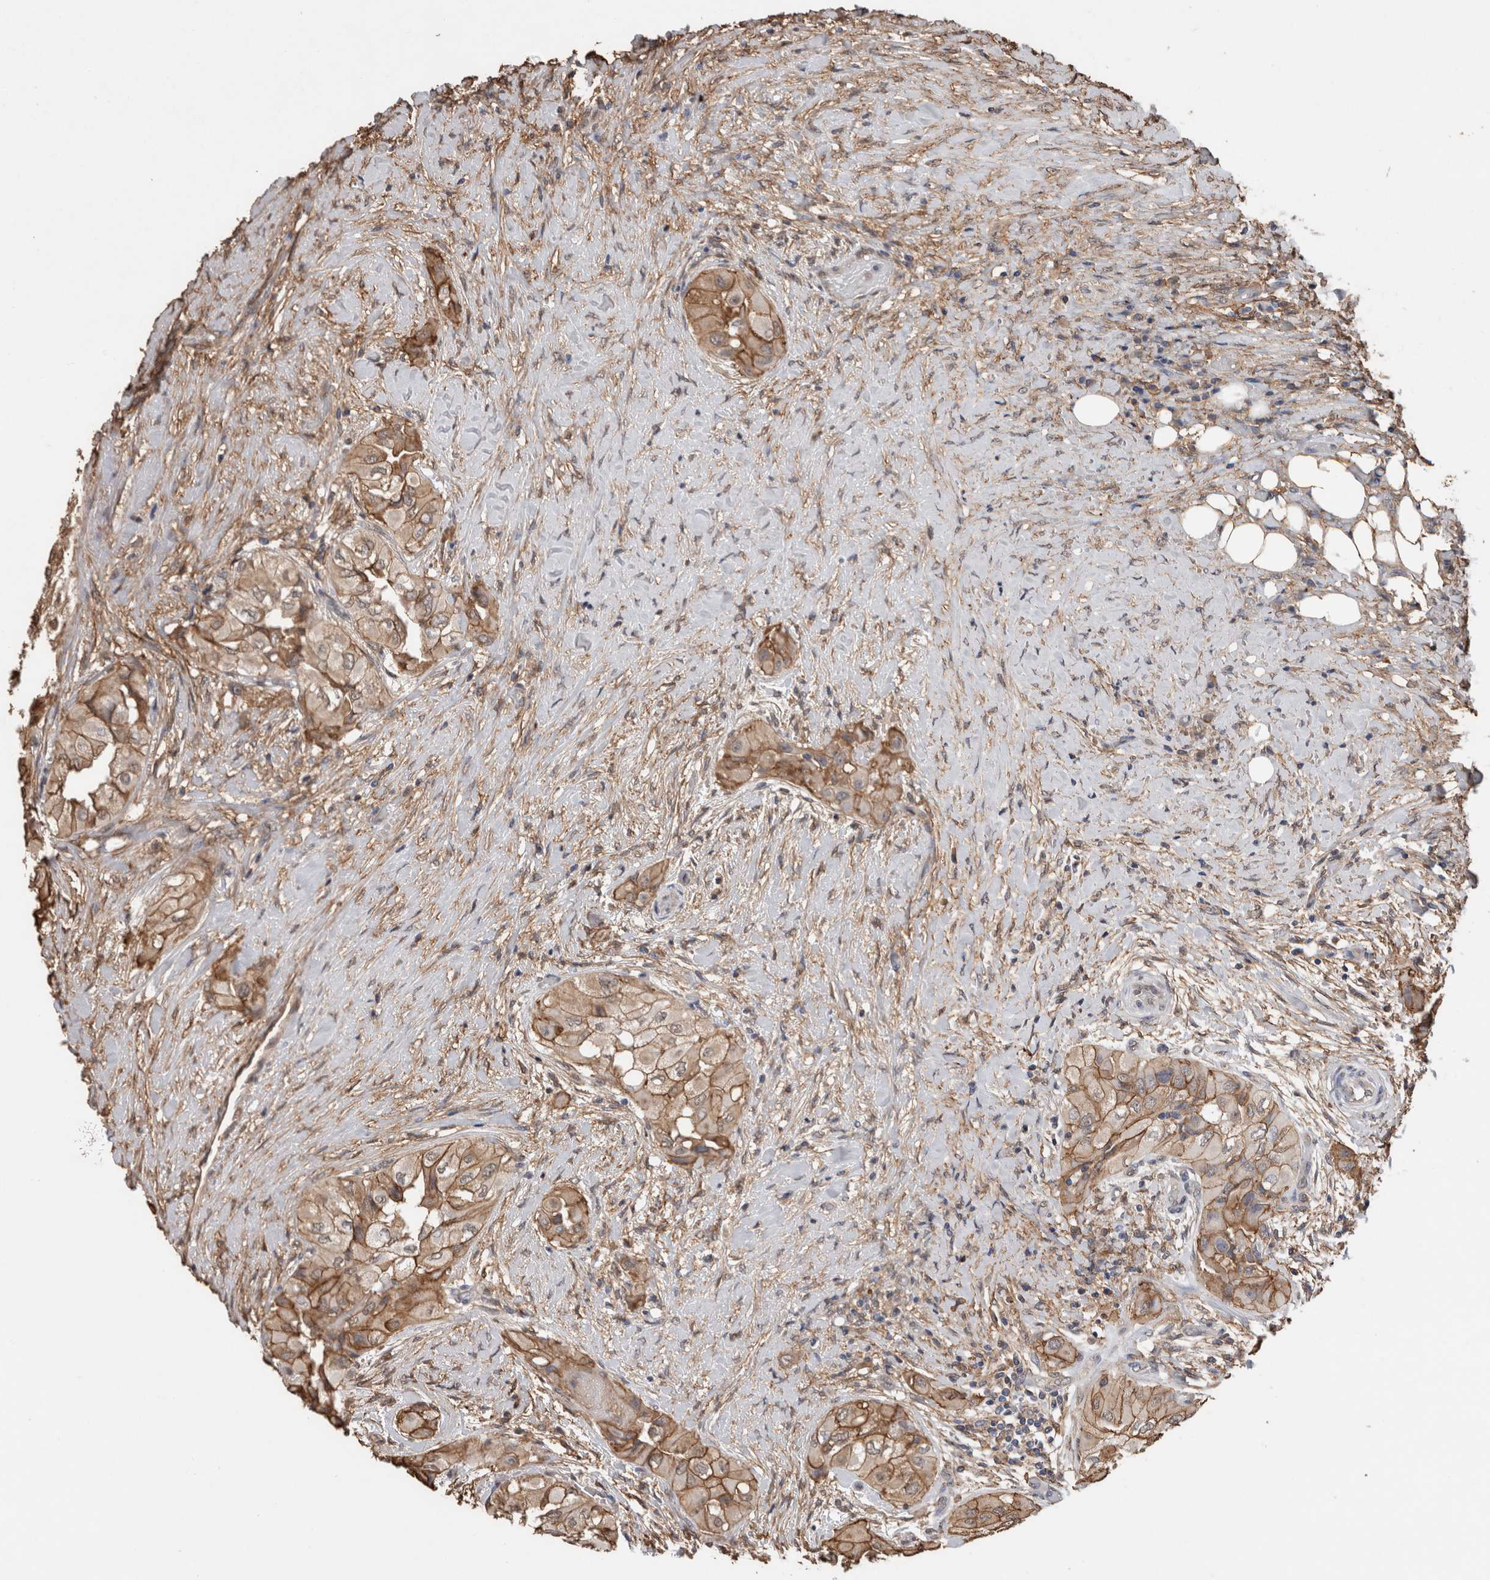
{"staining": {"intensity": "moderate", "quantity": ">75%", "location": "cytoplasmic/membranous"}, "tissue": "thyroid cancer", "cell_type": "Tumor cells", "image_type": "cancer", "snomed": [{"axis": "morphology", "description": "Papillary adenocarcinoma, NOS"}, {"axis": "topography", "description": "Thyroid gland"}], "caption": "Thyroid cancer stained with immunohistochemistry shows moderate cytoplasmic/membranous expression in approximately >75% of tumor cells.", "gene": "S100A10", "patient": {"sex": "female", "age": 59}}